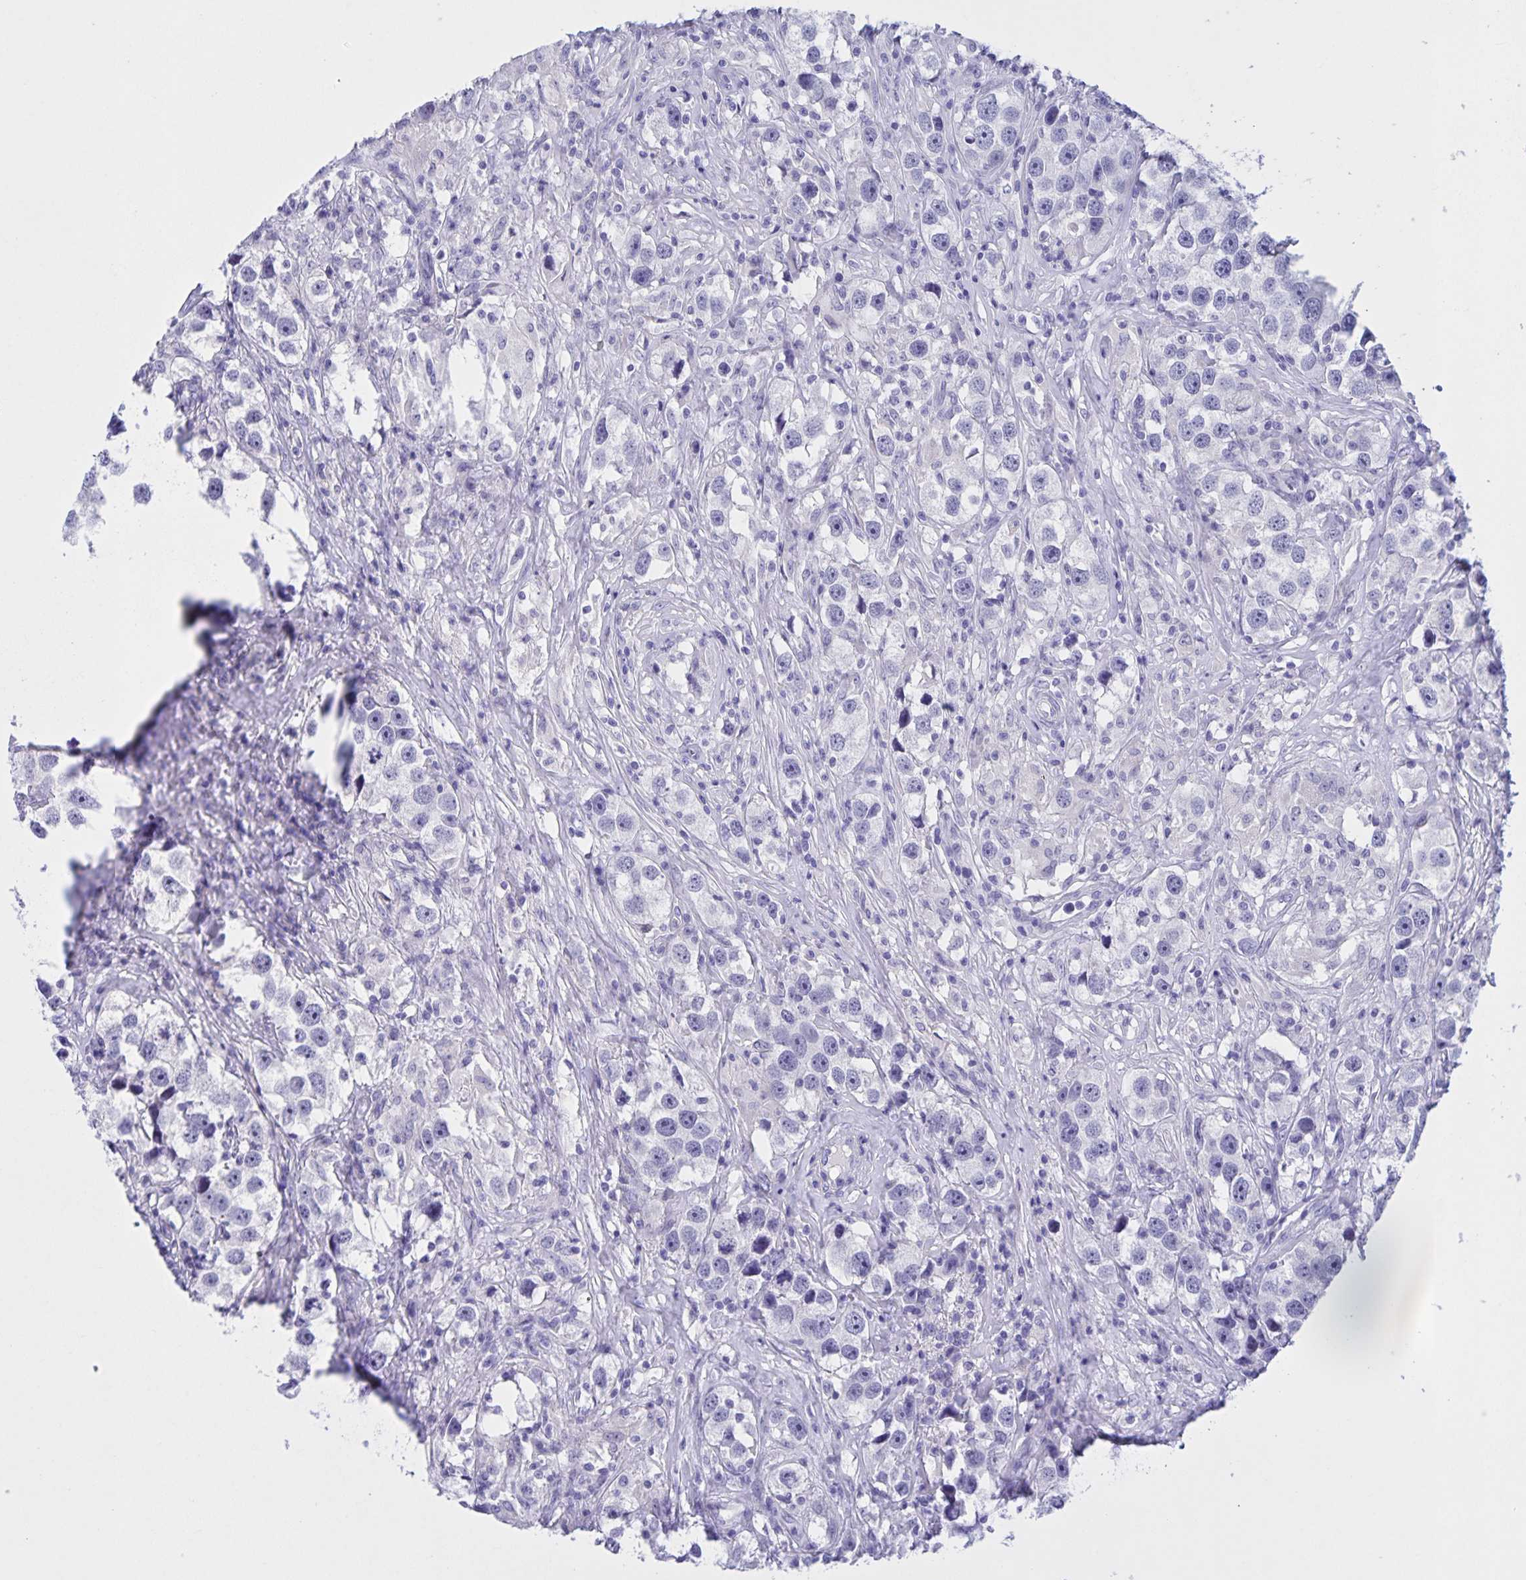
{"staining": {"intensity": "negative", "quantity": "none", "location": "none"}, "tissue": "testis cancer", "cell_type": "Tumor cells", "image_type": "cancer", "snomed": [{"axis": "morphology", "description": "Seminoma, NOS"}, {"axis": "topography", "description": "Testis"}], "caption": "There is no significant expression in tumor cells of testis cancer (seminoma).", "gene": "DMGDH", "patient": {"sex": "male", "age": 49}}